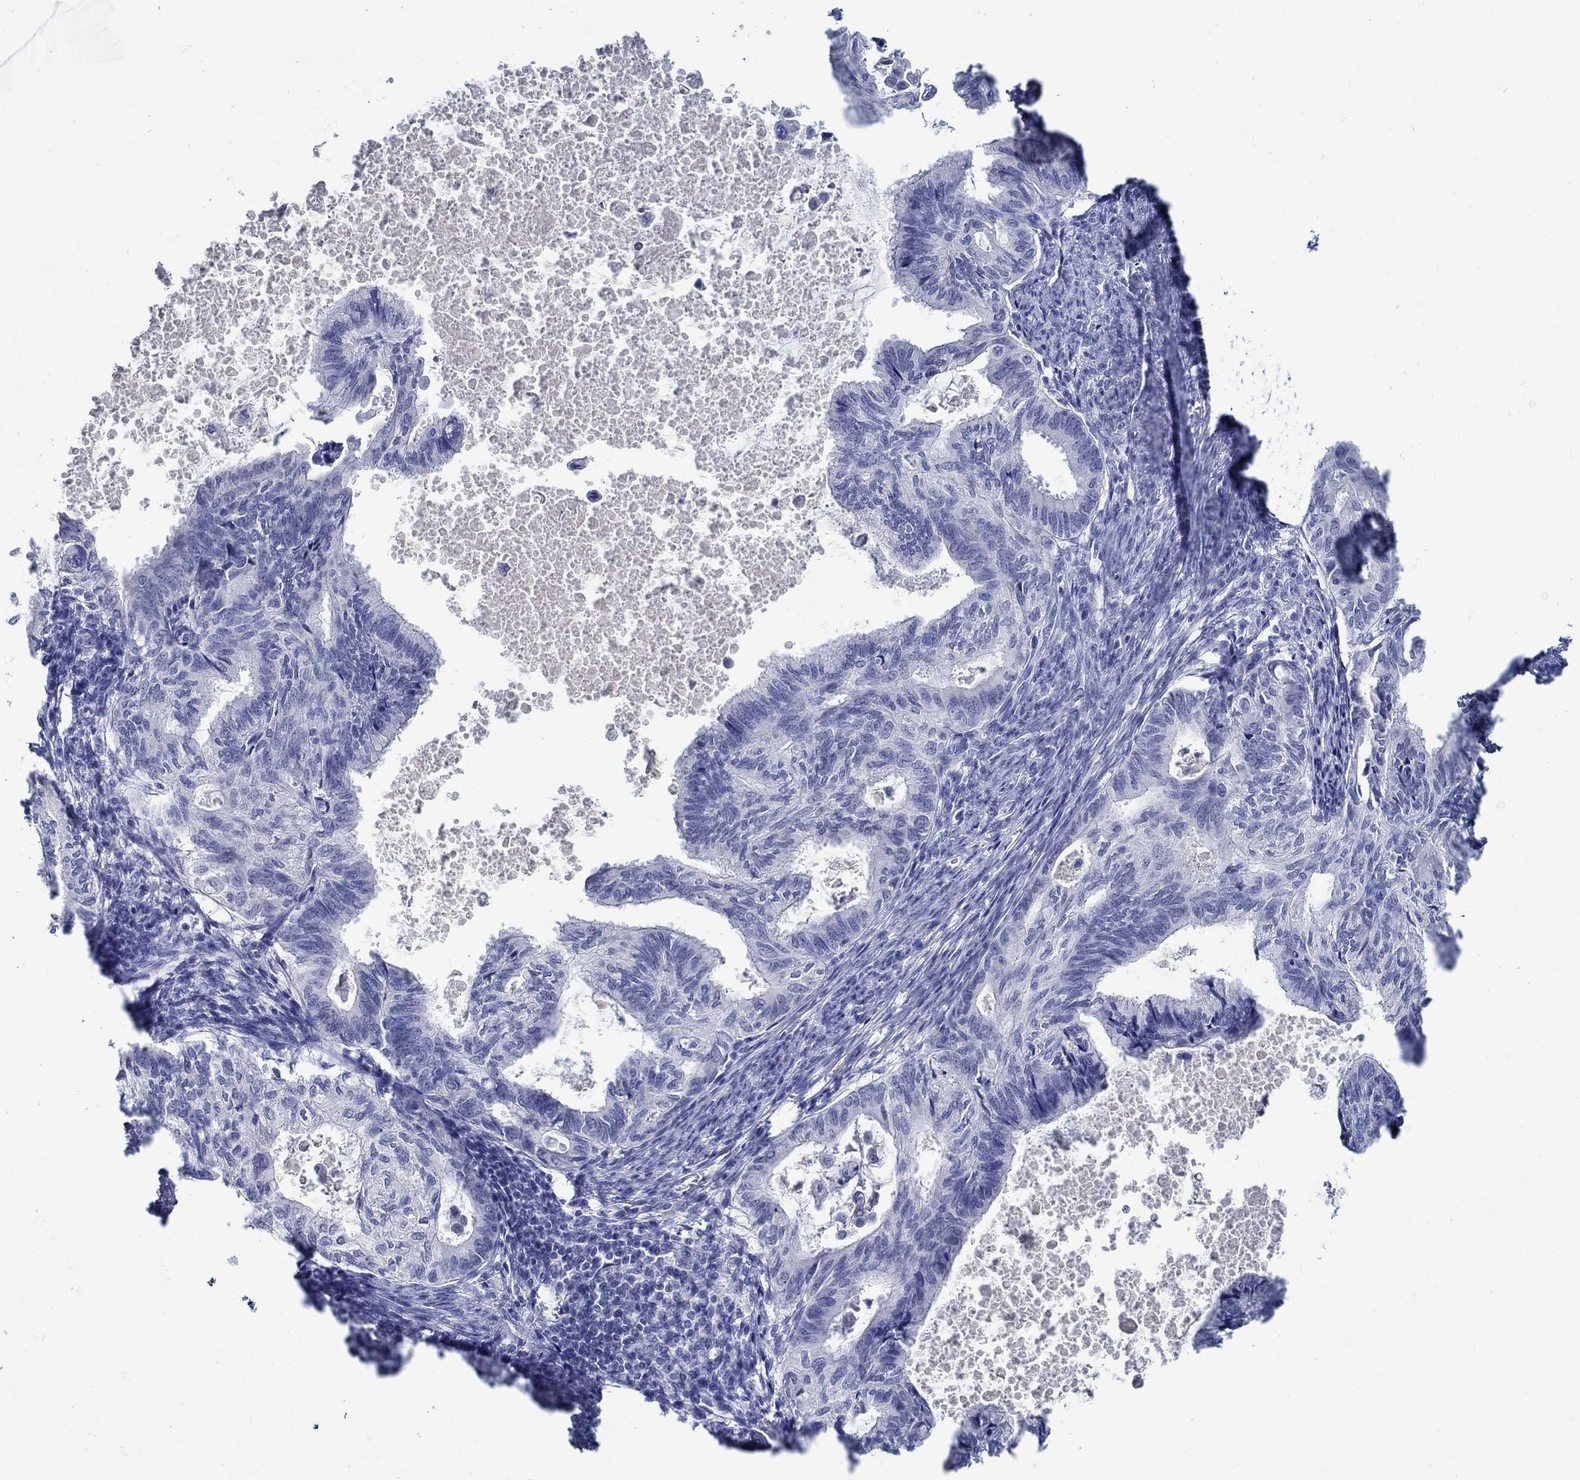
{"staining": {"intensity": "negative", "quantity": "none", "location": "none"}, "tissue": "endometrial cancer", "cell_type": "Tumor cells", "image_type": "cancer", "snomed": [{"axis": "morphology", "description": "Adenocarcinoma, NOS"}, {"axis": "topography", "description": "Endometrium"}], "caption": "This is an IHC image of human endometrial cancer (adenocarcinoma). There is no positivity in tumor cells.", "gene": "MC2R", "patient": {"sex": "female", "age": 86}}